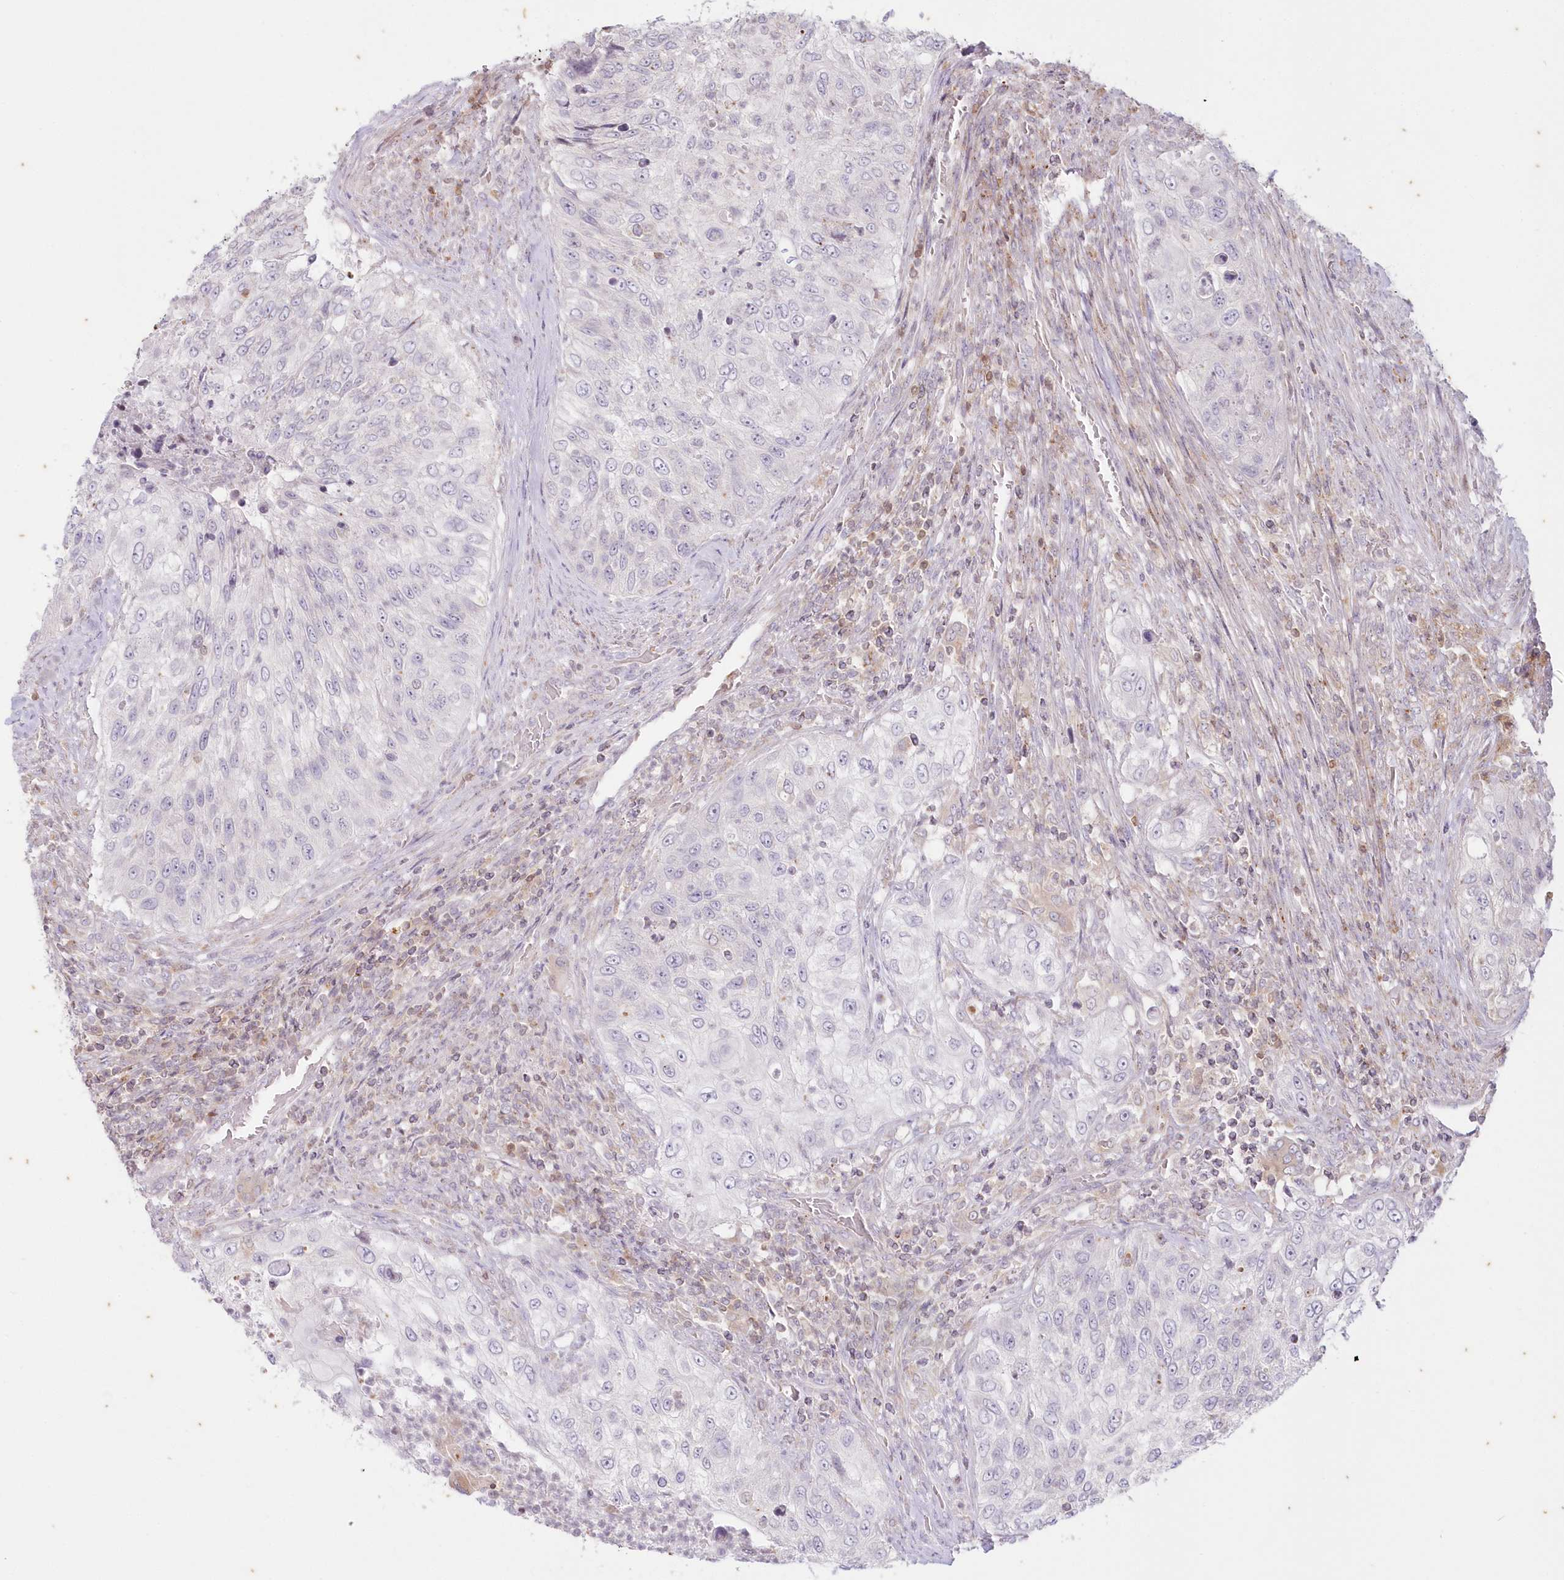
{"staining": {"intensity": "negative", "quantity": "none", "location": "none"}, "tissue": "urothelial cancer", "cell_type": "Tumor cells", "image_type": "cancer", "snomed": [{"axis": "morphology", "description": "Urothelial carcinoma, High grade"}, {"axis": "topography", "description": "Urinary bladder"}], "caption": "IHC micrograph of neoplastic tissue: human urothelial cancer stained with DAB demonstrates no significant protein expression in tumor cells.", "gene": "MTMR3", "patient": {"sex": "female", "age": 60}}